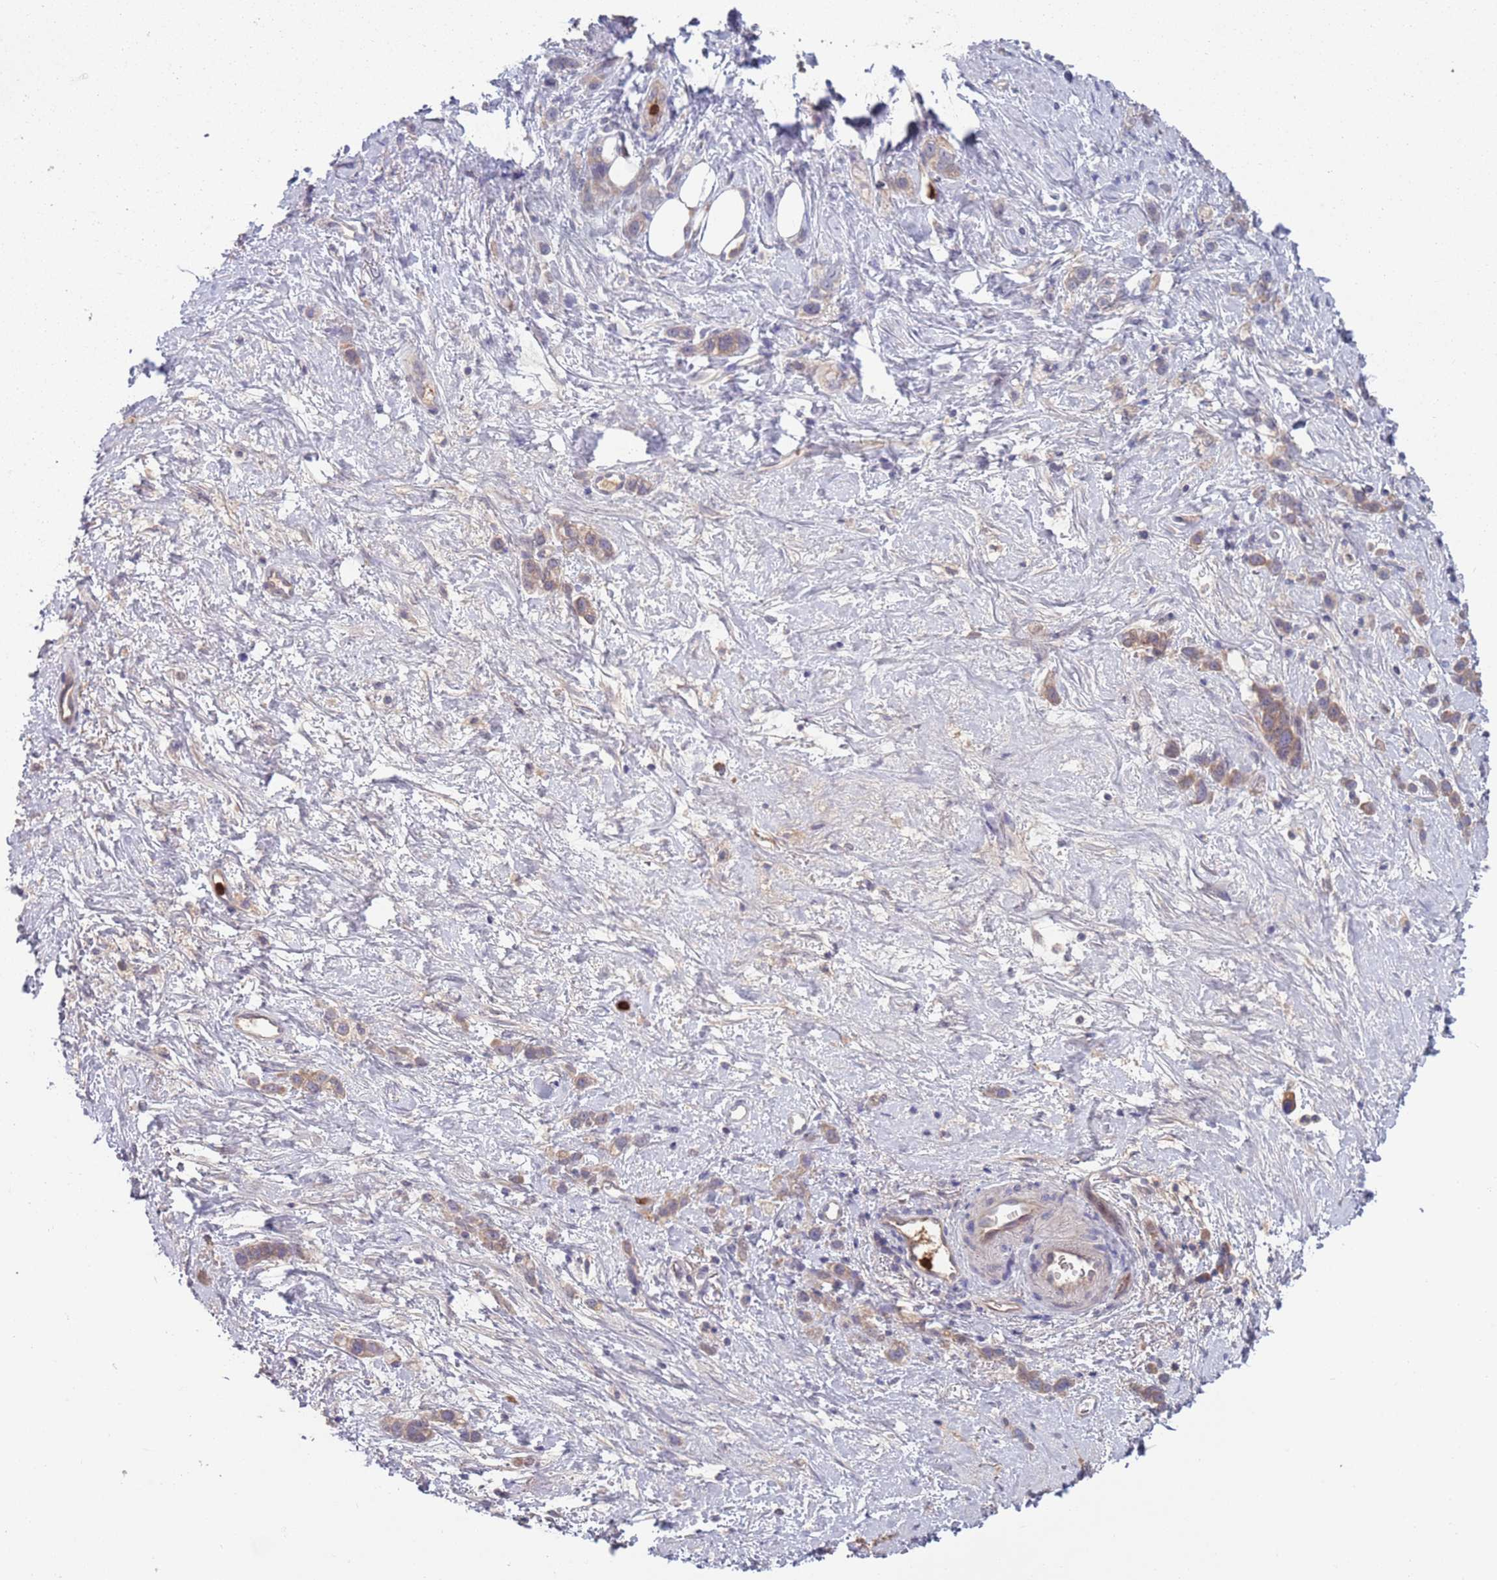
{"staining": {"intensity": "weak", "quantity": ">75%", "location": "cytoplasmic/membranous"}, "tissue": "stomach cancer", "cell_type": "Tumor cells", "image_type": "cancer", "snomed": [{"axis": "morphology", "description": "Adenocarcinoma, NOS"}, {"axis": "topography", "description": "Stomach"}], "caption": "IHC (DAB (3,3'-diaminobenzidine)) staining of stomach cancer (adenocarcinoma) shows weak cytoplasmic/membranous protein staining in approximately >75% of tumor cells.", "gene": "TYW1", "patient": {"sex": "female", "age": 65}}